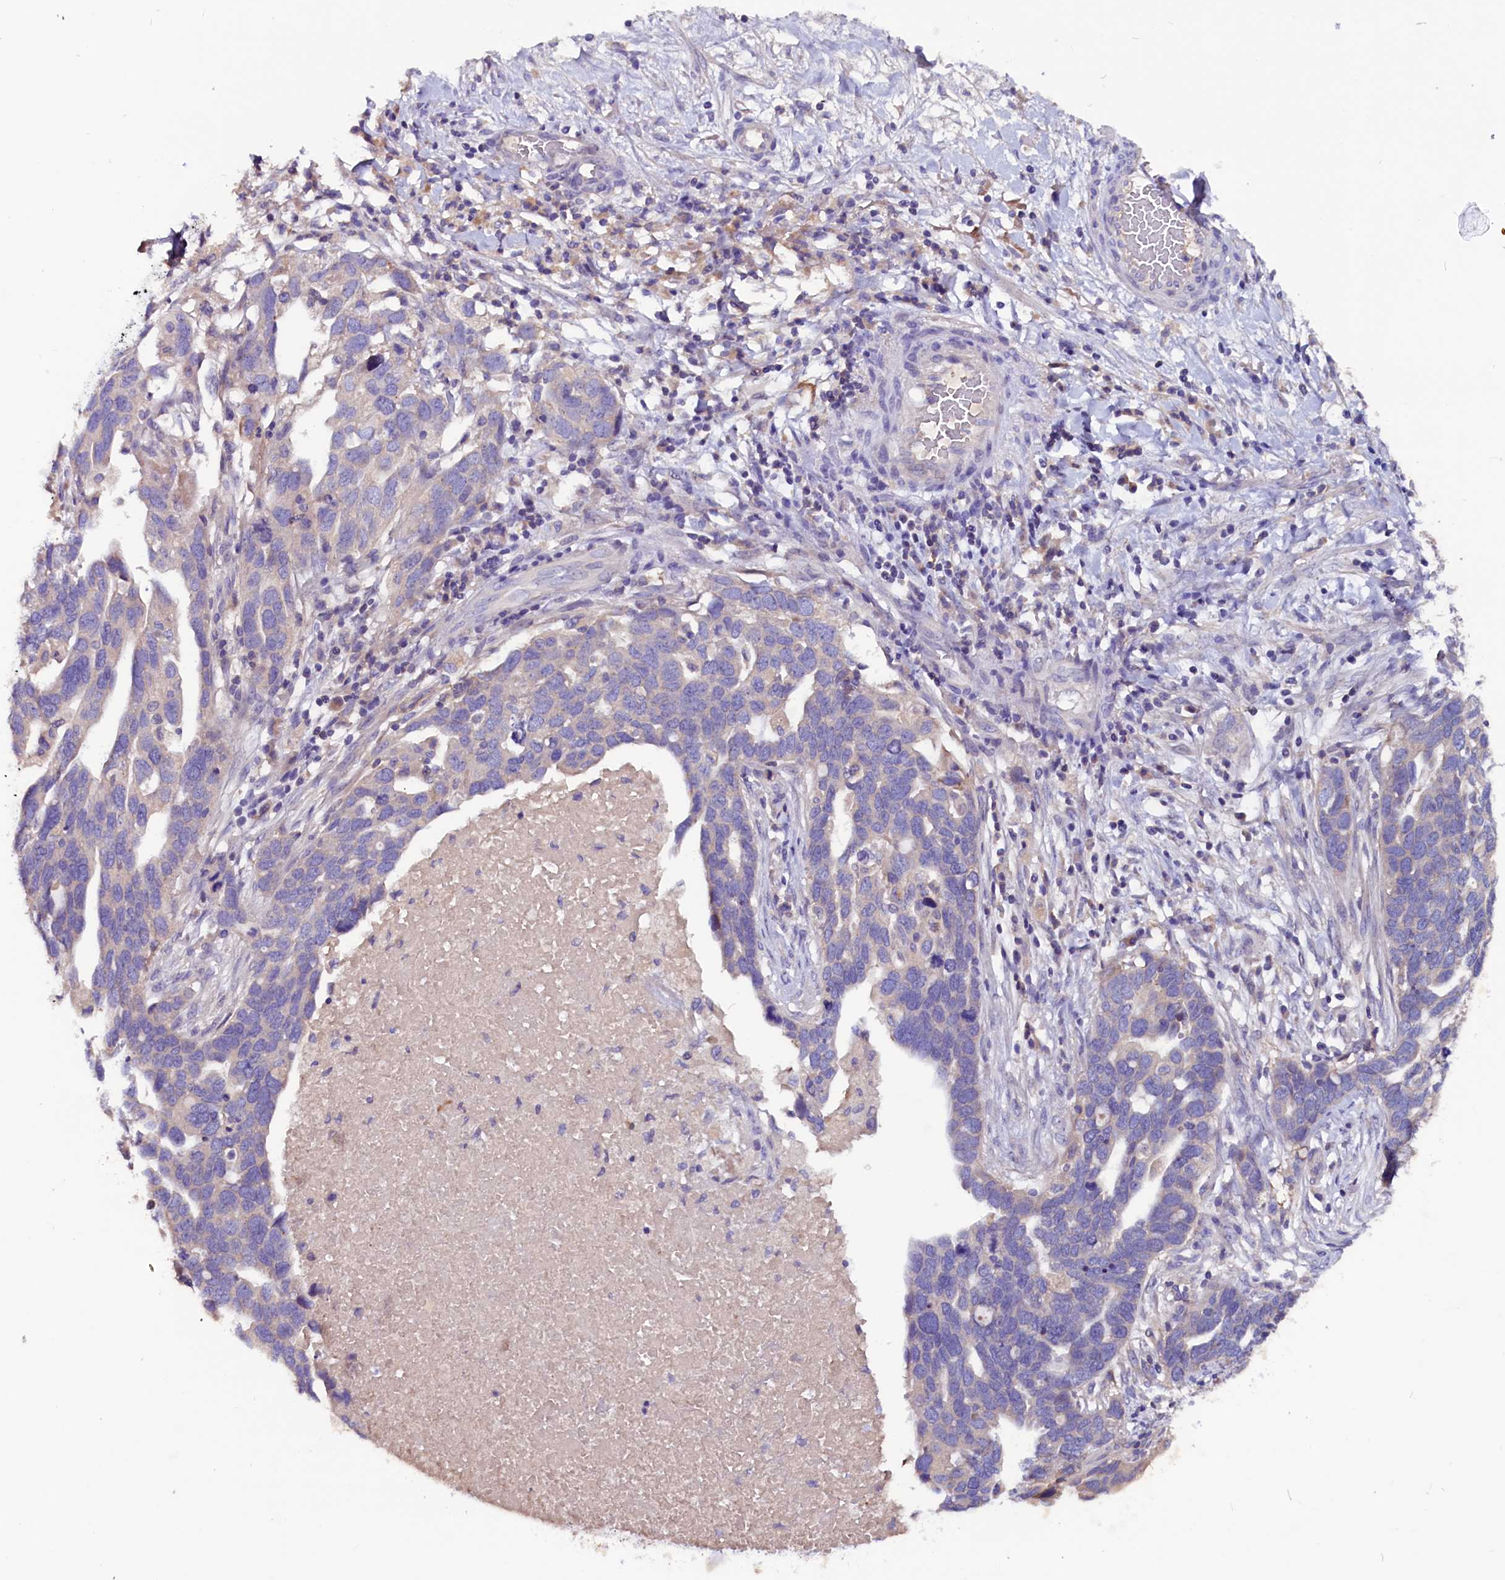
{"staining": {"intensity": "negative", "quantity": "none", "location": "none"}, "tissue": "ovarian cancer", "cell_type": "Tumor cells", "image_type": "cancer", "snomed": [{"axis": "morphology", "description": "Cystadenocarcinoma, serous, NOS"}, {"axis": "topography", "description": "Ovary"}], "caption": "Human ovarian serous cystadenocarcinoma stained for a protein using immunohistochemistry exhibits no expression in tumor cells.", "gene": "CCBE1", "patient": {"sex": "female", "age": 54}}